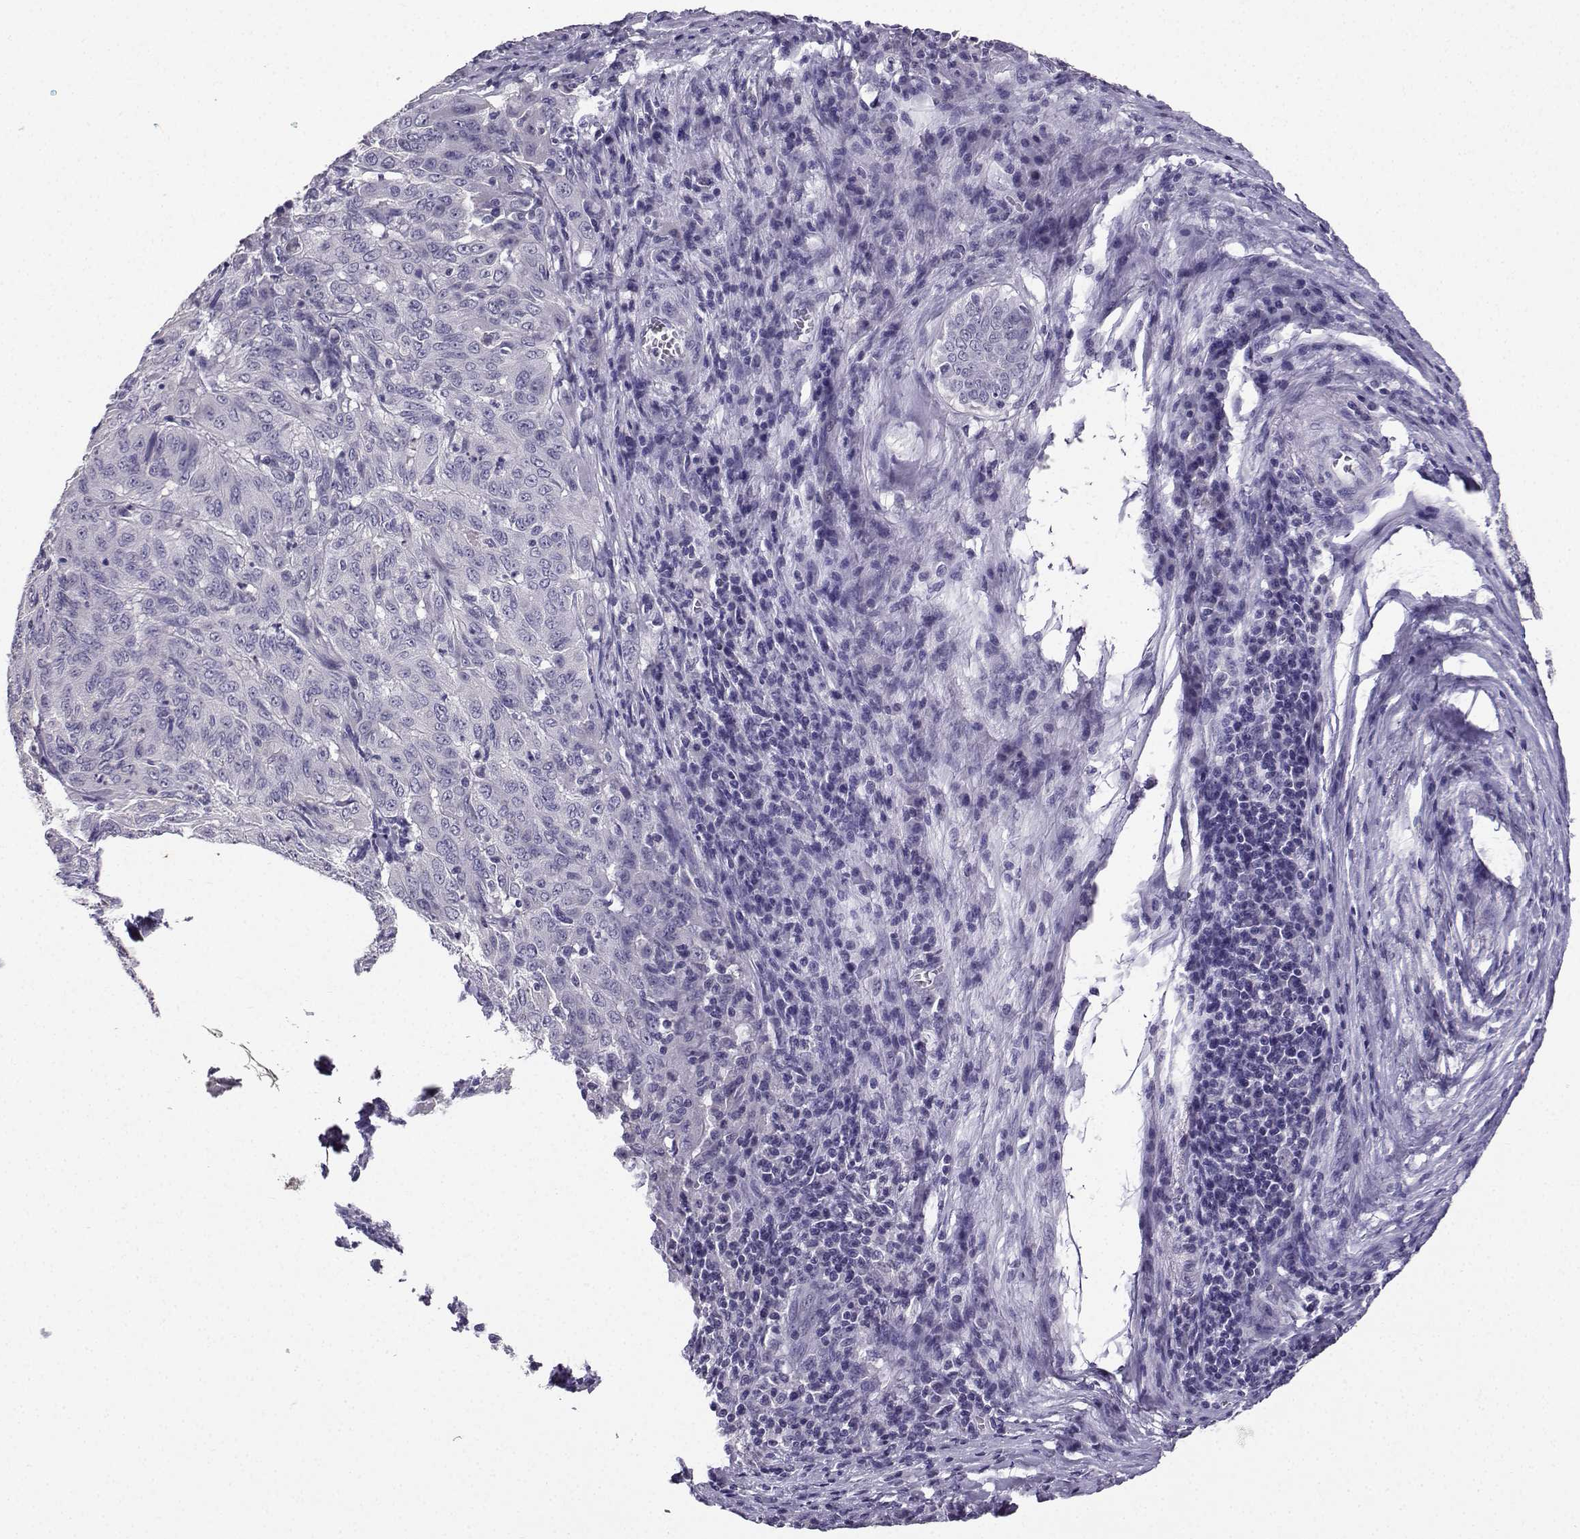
{"staining": {"intensity": "negative", "quantity": "none", "location": "none"}, "tissue": "pancreatic cancer", "cell_type": "Tumor cells", "image_type": "cancer", "snomed": [{"axis": "morphology", "description": "Adenocarcinoma, NOS"}, {"axis": "topography", "description": "Pancreas"}], "caption": "This is an IHC image of pancreatic cancer (adenocarcinoma). There is no positivity in tumor cells.", "gene": "SPAG11B", "patient": {"sex": "male", "age": 63}}